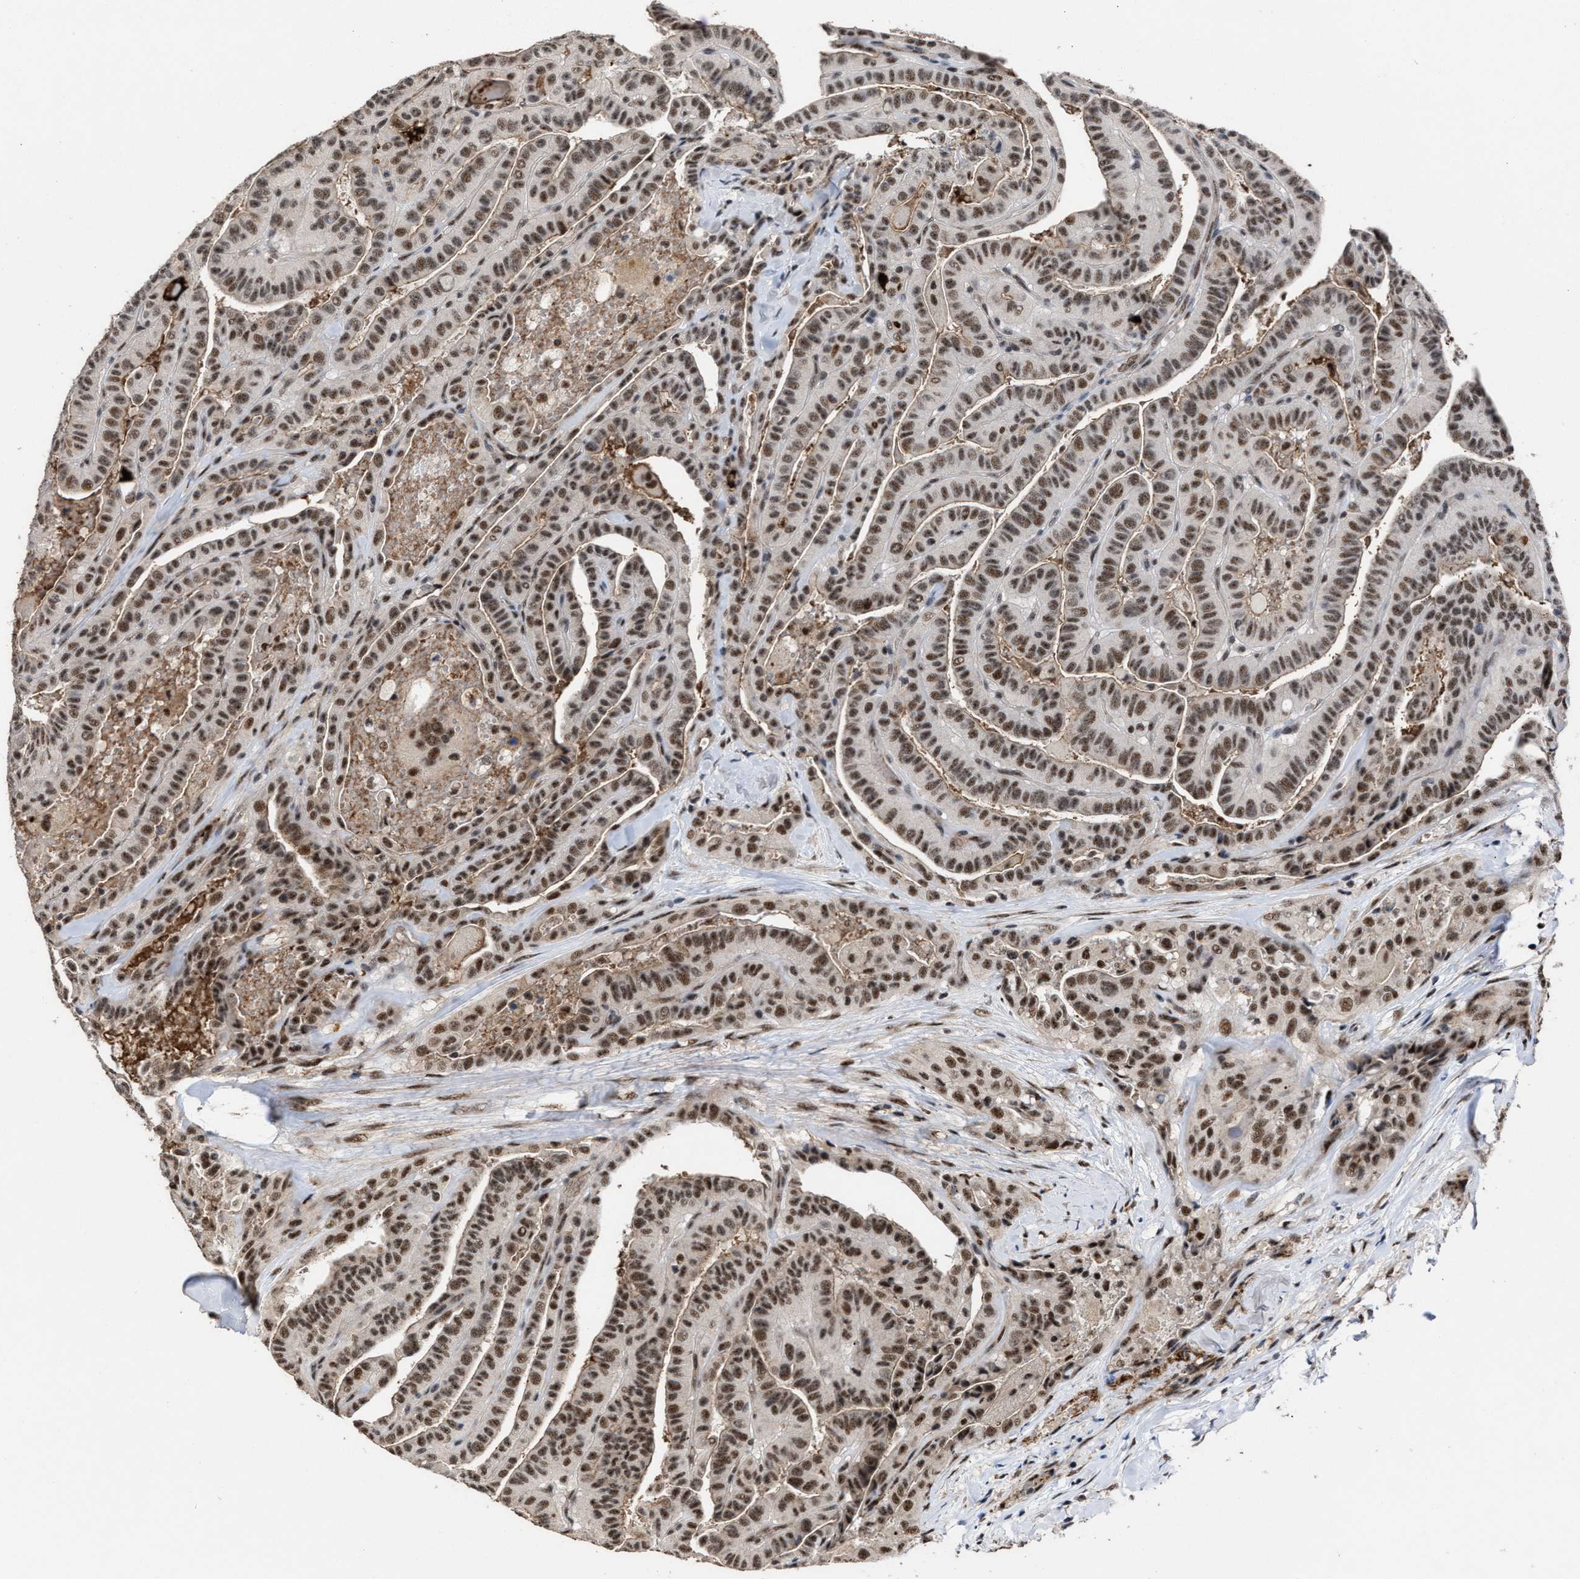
{"staining": {"intensity": "strong", "quantity": ">75%", "location": "nuclear"}, "tissue": "thyroid cancer", "cell_type": "Tumor cells", "image_type": "cancer", "snomed": [{"axis": "morphology", "description": "Papillary adenocarcinoma, NOS"}, {"axis": "topography", "description": "Thyroid gland"}], "caption": "High-magnification brightfield microscopy of papillary adenocarcinoma (thyroid) stained with DAB (3,3'-diaminobenzidine) (brown) and counterstained with hematoxylin (blue). tumor cells exhibit strong nuclear positivity is appreciated in approximately>75% of cells.", "gene": "EIF4A3", "patient": {"sex": "male", "age": 77}}